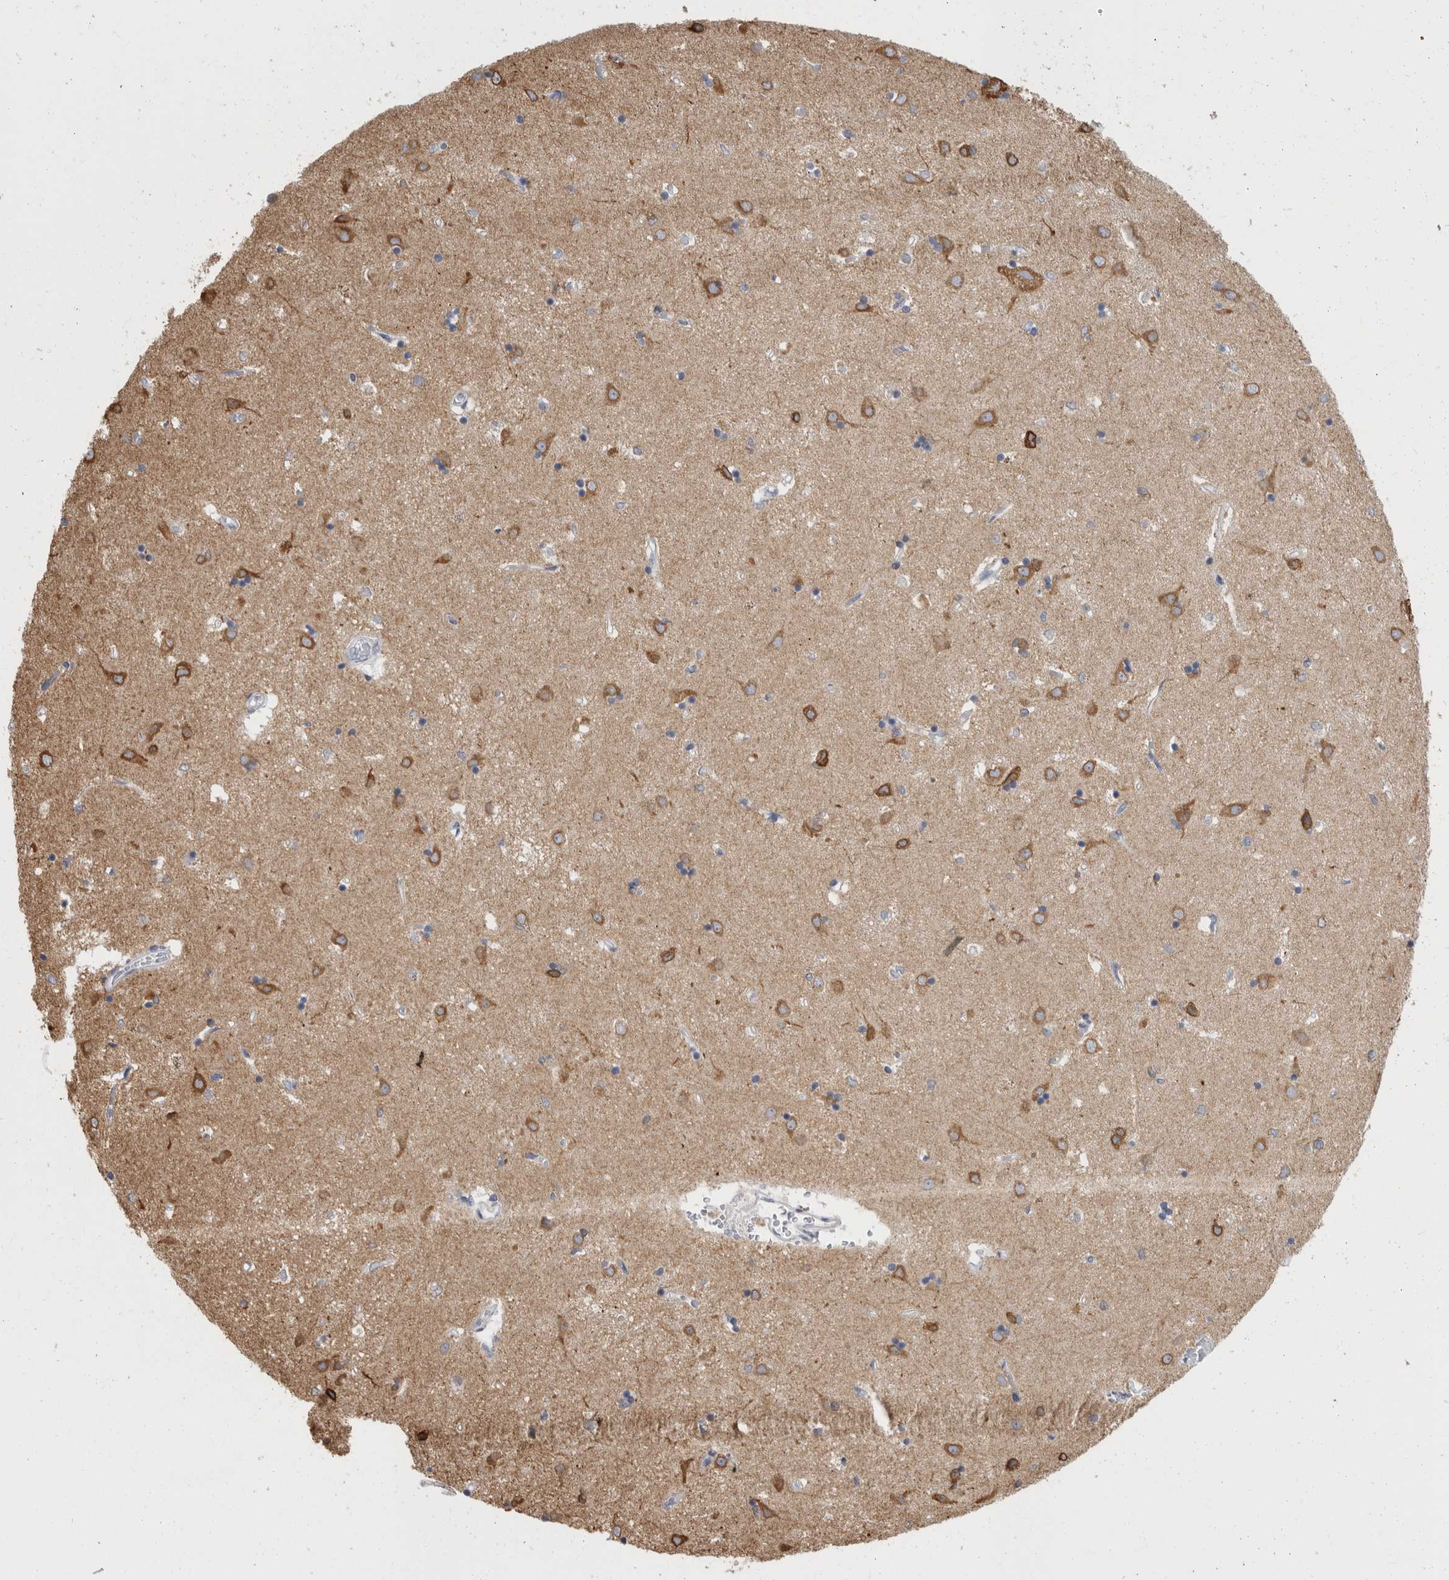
{"staining": {"intensity": "negative", "quantity": "none", "location": "none"}, "tissue": "caudate", "cell_type": "Glial cells", "image_type": "normal", "snomed": [{"axis": "morphology", "description": "Normal tissue, NOS"}, {"axis": "topography", "description": "Lateral ventricle wall"}], "caption": "IHC of benign human caudate reveals no positivity in glial cells.", "gene": "TMEM242", "patient": {"sex": "male", "age": 45}}